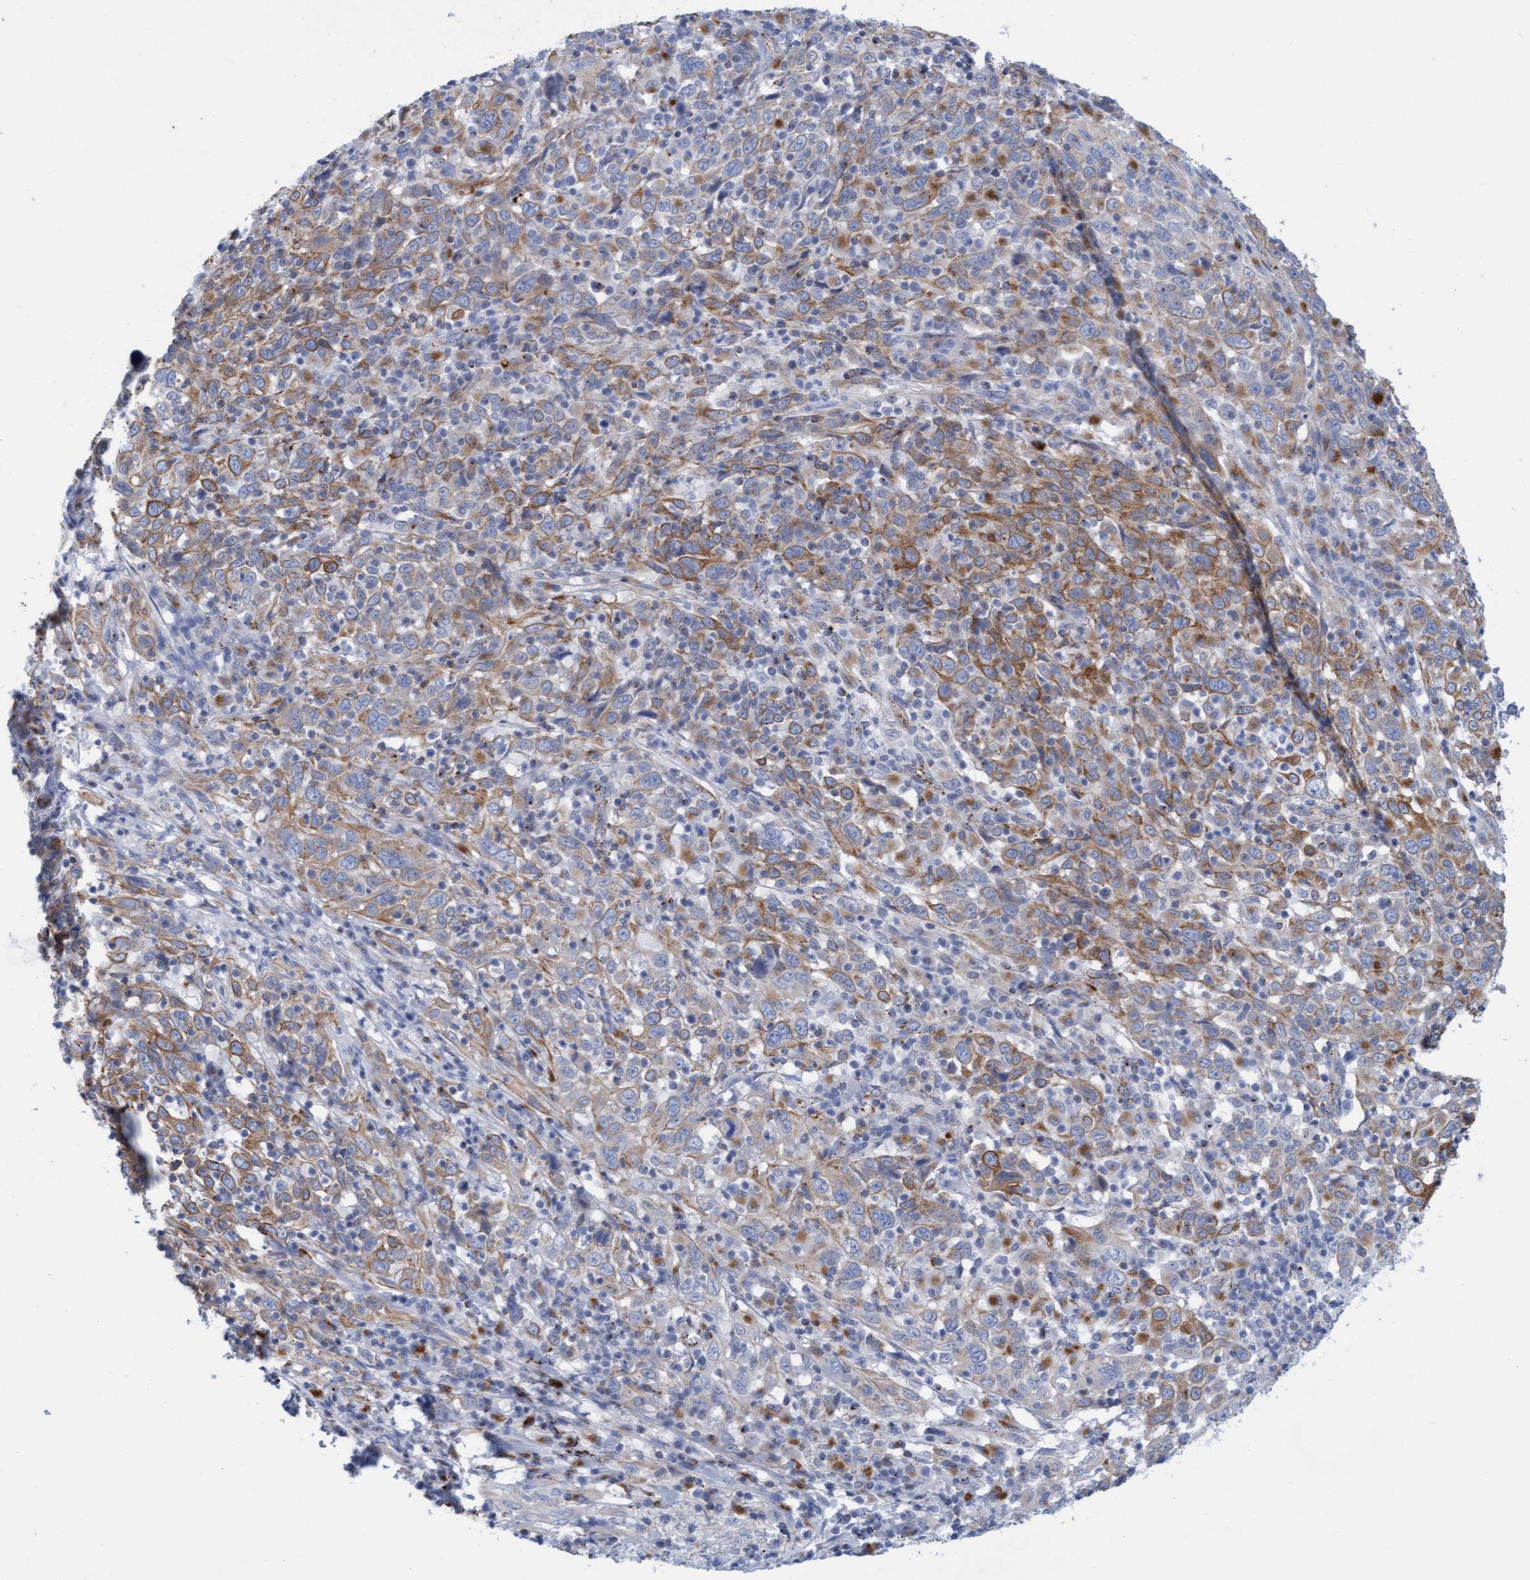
{"staining": {"intensity": "moderate", "quantity": ">75%", "location": "cytoplasmic/membranous"}, "tissue": "cervical cancer", "cell_type": "Tumor cells", "image_type": "cancer", "snomed": [{"axis": "morphology", "description": "Squamous cell carcinoma, NOS"}, {"axis": "topography", "description": "Cervix"}], "caption": "Human cervical cancer (squamous cell carcinoma) stained with a protein marker reveals moderate staining in tumor cells.", "gene": "SGSH", "patient": {"sex": "female", "age": 46}}